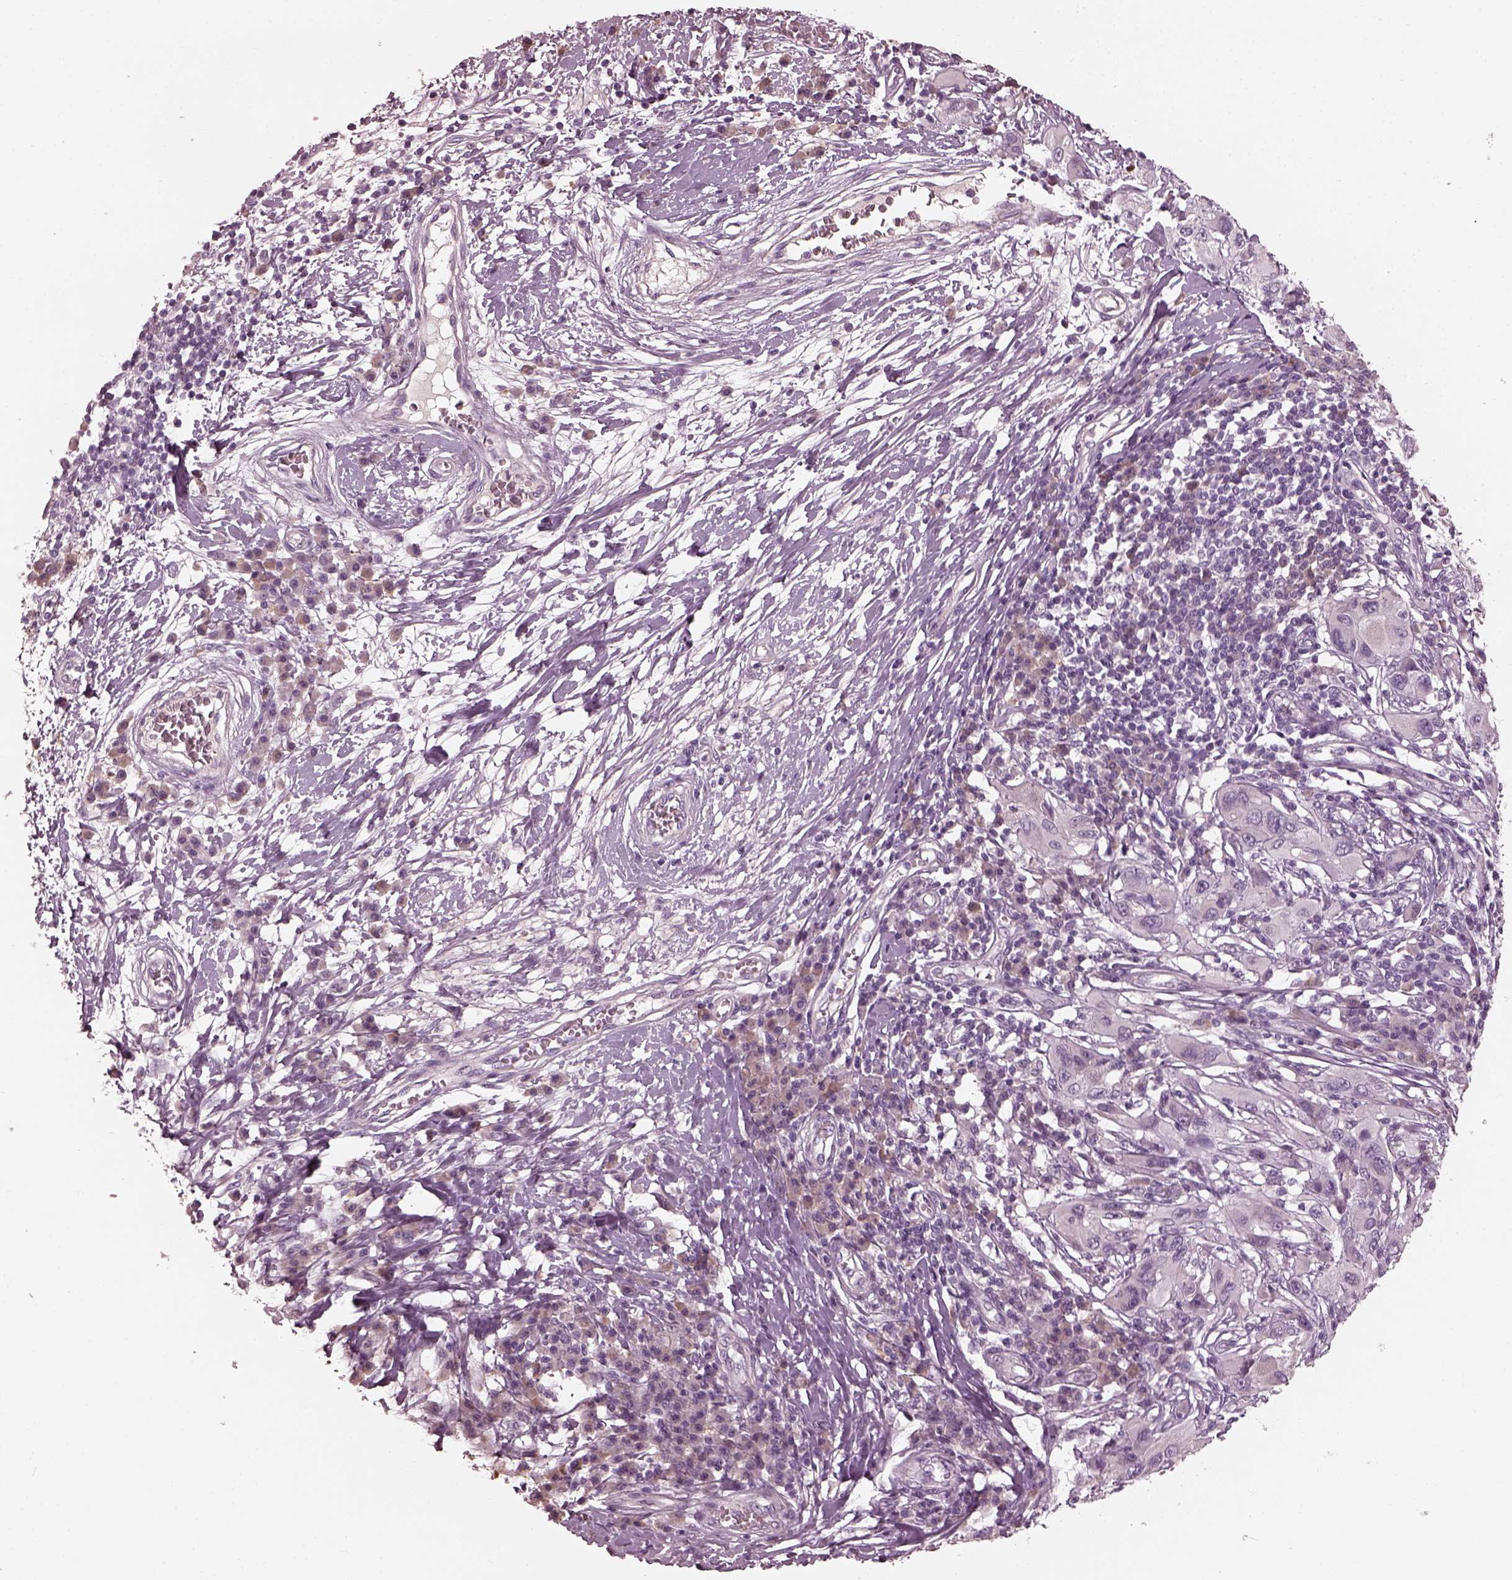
{"staining": {"intensity": "negative", "quantity": "none", "location": "none"}, "tissue": "melanoma", "cell_type": "Tumor cells", "image_type": "cancer", "snomed": [{"axis": "morphology", "description": "Malignant melanoma, NOS"}, {"axis": "topography", "description": "Skin"}], "caption": "Tumor cells are negative for protein expression in human melanoma.", "gene": "OPTC", "patient": {"sex": "male", "age": 53}}